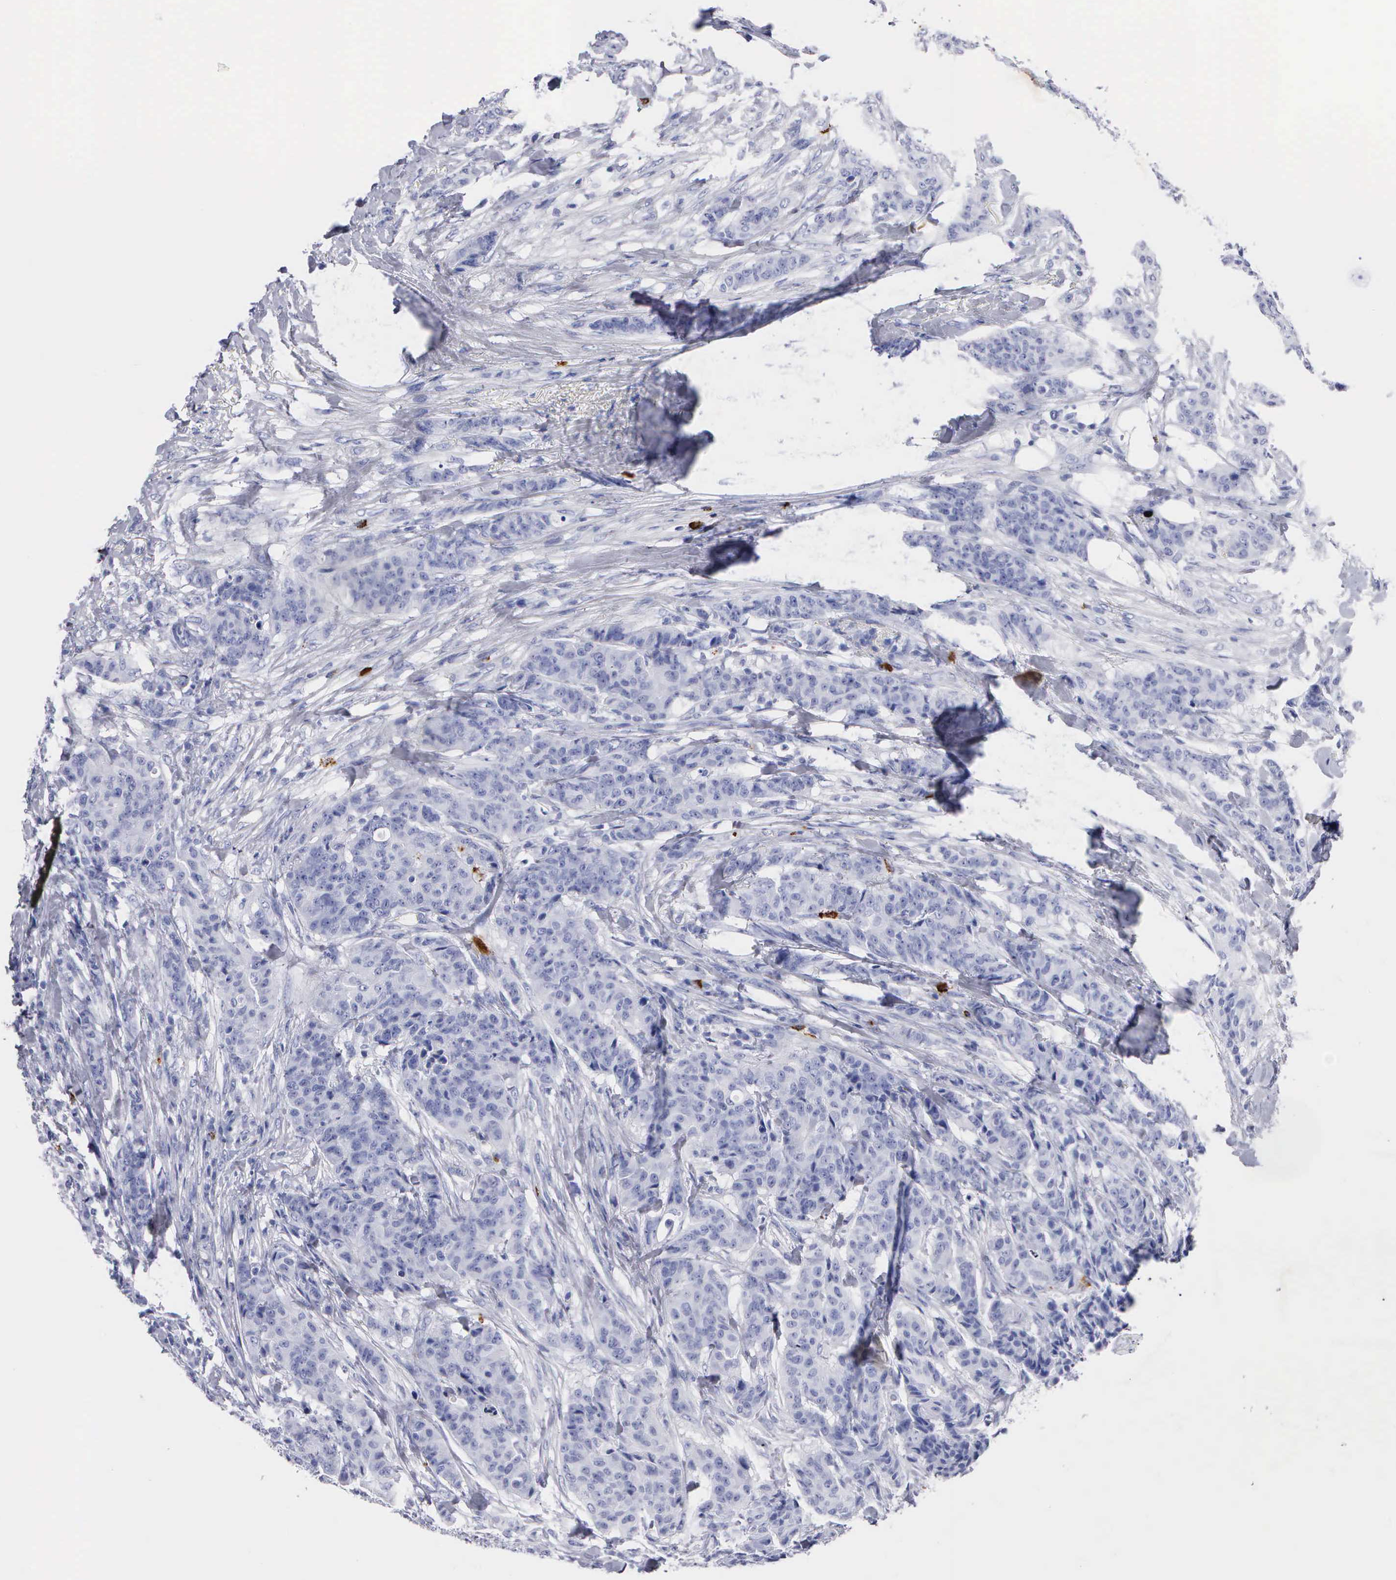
{"staining": {"intensity": "negative", "quantity": "none", "location": "none"}, "tissue": "breast cancer", "cell_type": "Tumor cells", "image_type": "cancer", "snomed": [{"axis": "morphology", "description": "Duct carcinoma"}, {"axis": "topography", "description": "Breast"}], "caption": "Tumor cells show no significant expression in breast cancer.", "gene": "CTSG", "patient": {"sex": "female", "age": 40}}